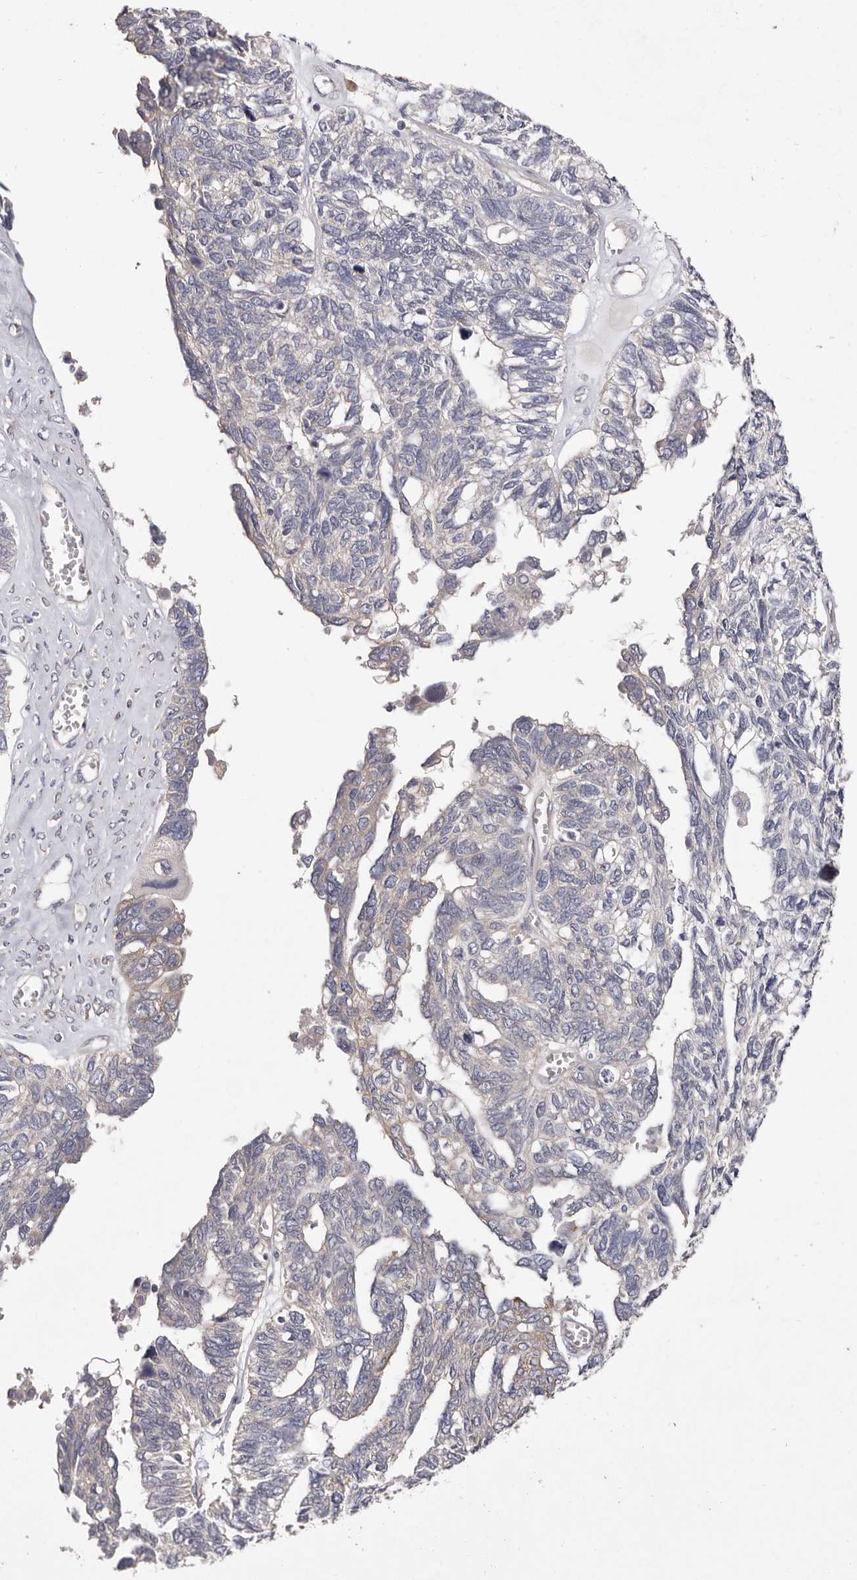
{"staining": {"intensity": "negative", "quantity": "none", "location": "none"}, "tissue": "ovarian cancer", "cell_type": "Tumor cells", "image_type": "cancer", "snomed": [{"axis": "morphology", "description": "Cystadenocarcinoma, serous, NOS"}, {"axis": "topography", "description": "Ovary"}], "caption": "Immunohistochemical staining of human ovarian cancer demonstrates no significant expression in tumor cells.", "gene": "FAM167B", "patient": {"sex": "female", "age": 79}}